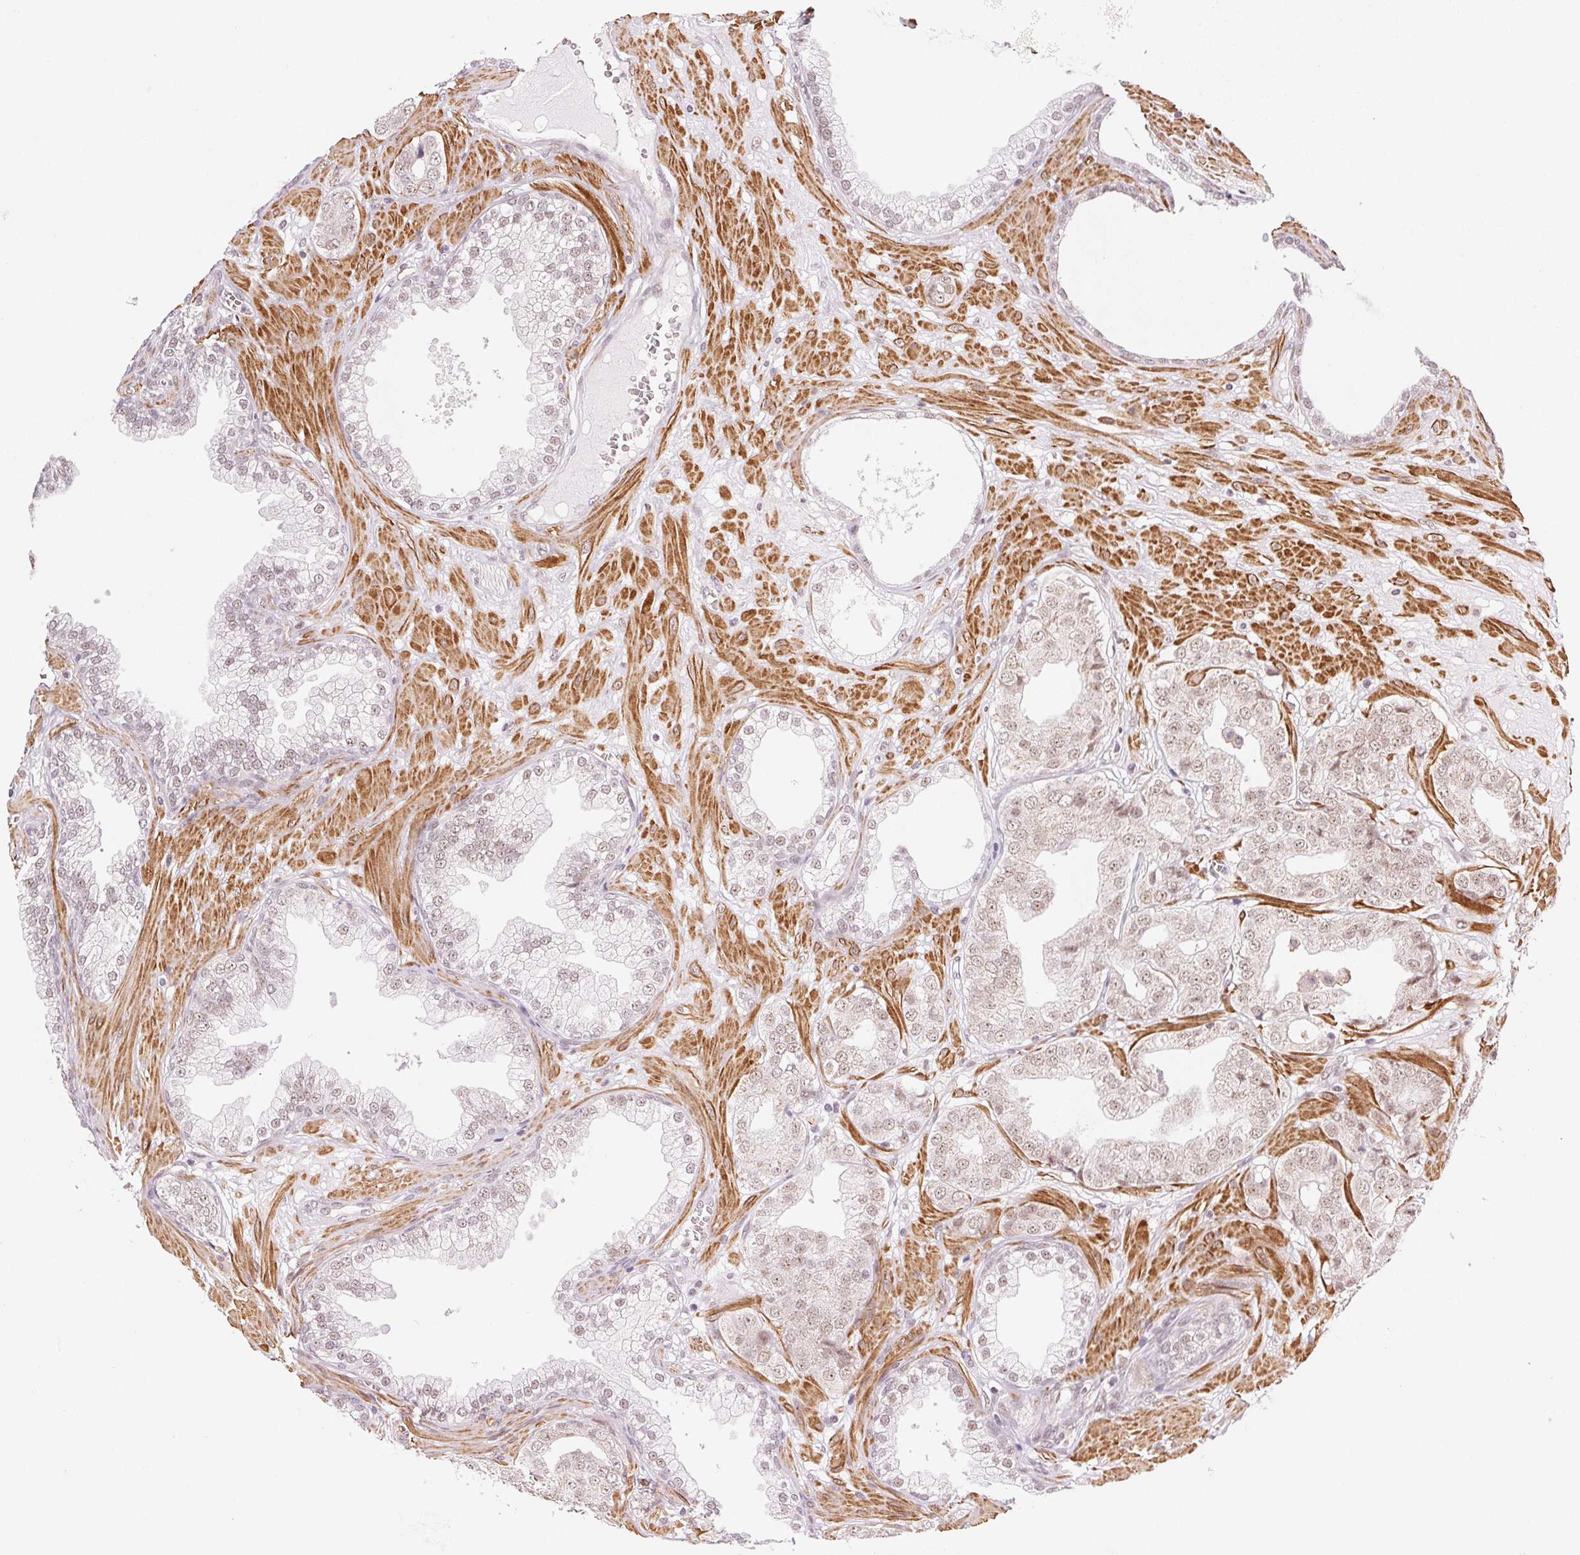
{"staining": {"intensity": "weak", "quantity": ">75%", "location": "nuclear"}, "tissue": "prostate cancer", "cell_type": "Tumor cells", "image_type": "cancer", "snomed": [{"axis": "morphology", "description": "Adenocarcinoma, Low grade"}, {"axis": "topography", "description": "Prostate"}], "caption": "A micrograph showing weak nuclear staining in approximately >75% of tumor cells in prostate cancer, as visualized by brown immunohistochemical staining.", "gene": "HNRNPDL", "patient": {"sex": "male", "age": 60}}